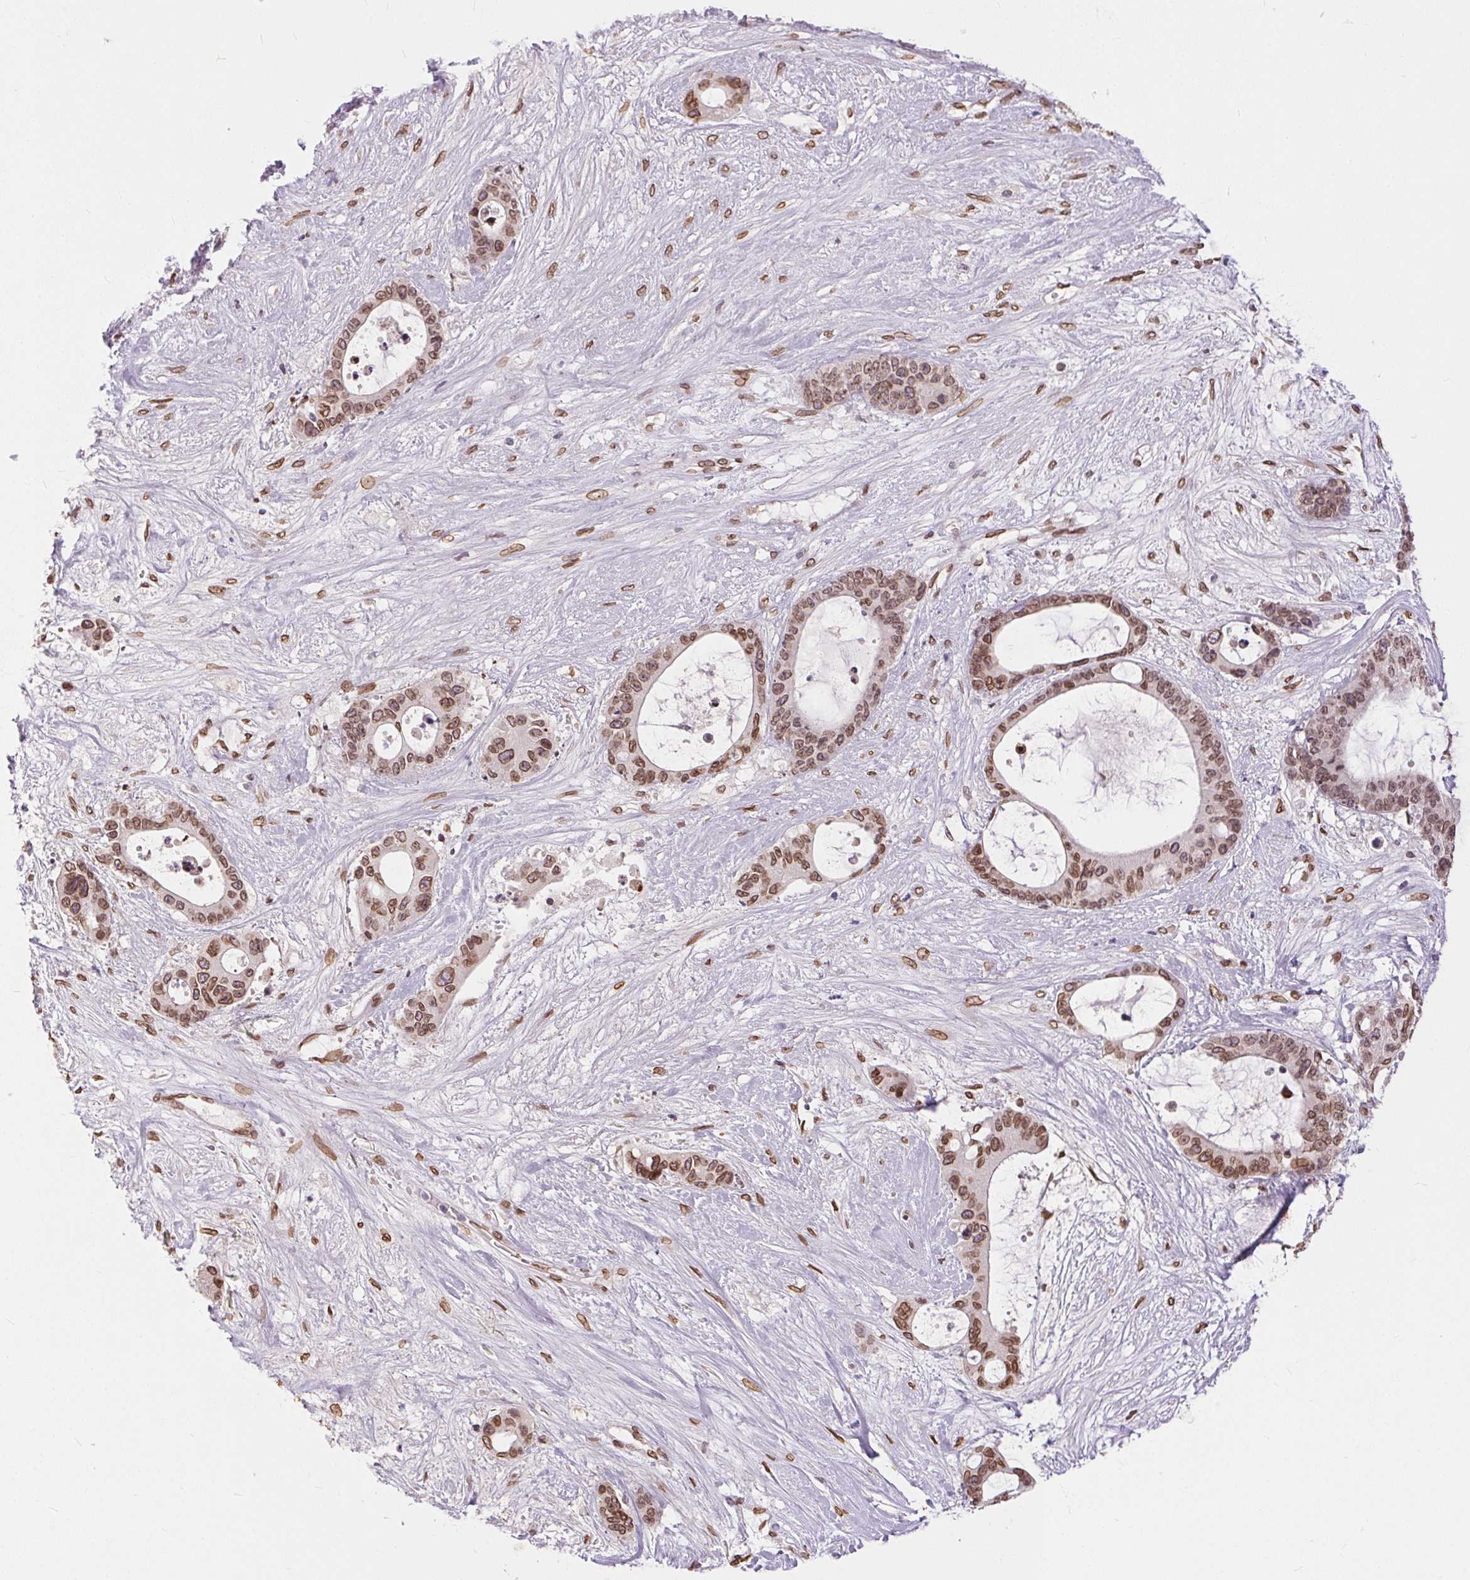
{"staining": {"intensity": "moderate", "quantity": ">75%", "location": "cytoplasmic/membranous,nuclear"}, "tissue": "liver cancer", "cell_type": "Tumor cells", "image_type": "cancer", "snomed": [{"axis": "morphology", "description": "Normal tissue, NOS"}, {"axis": "morphology", "description": "Cholangiocarcinoma"}, {"axis": "topography", "description": "Liver"}, {"axis": "topography", "description": "Peripheral nerve tissue"}], "caption": "Moderate cytoplasmic/membranous and nuclear positivity for a protein is identified in approximately >75% of tumor cells of liver cholangiocarcinoma using immunohistochemistry.", "gene": "TMEM175", "patient": {"sex": "female", "age": 73}}